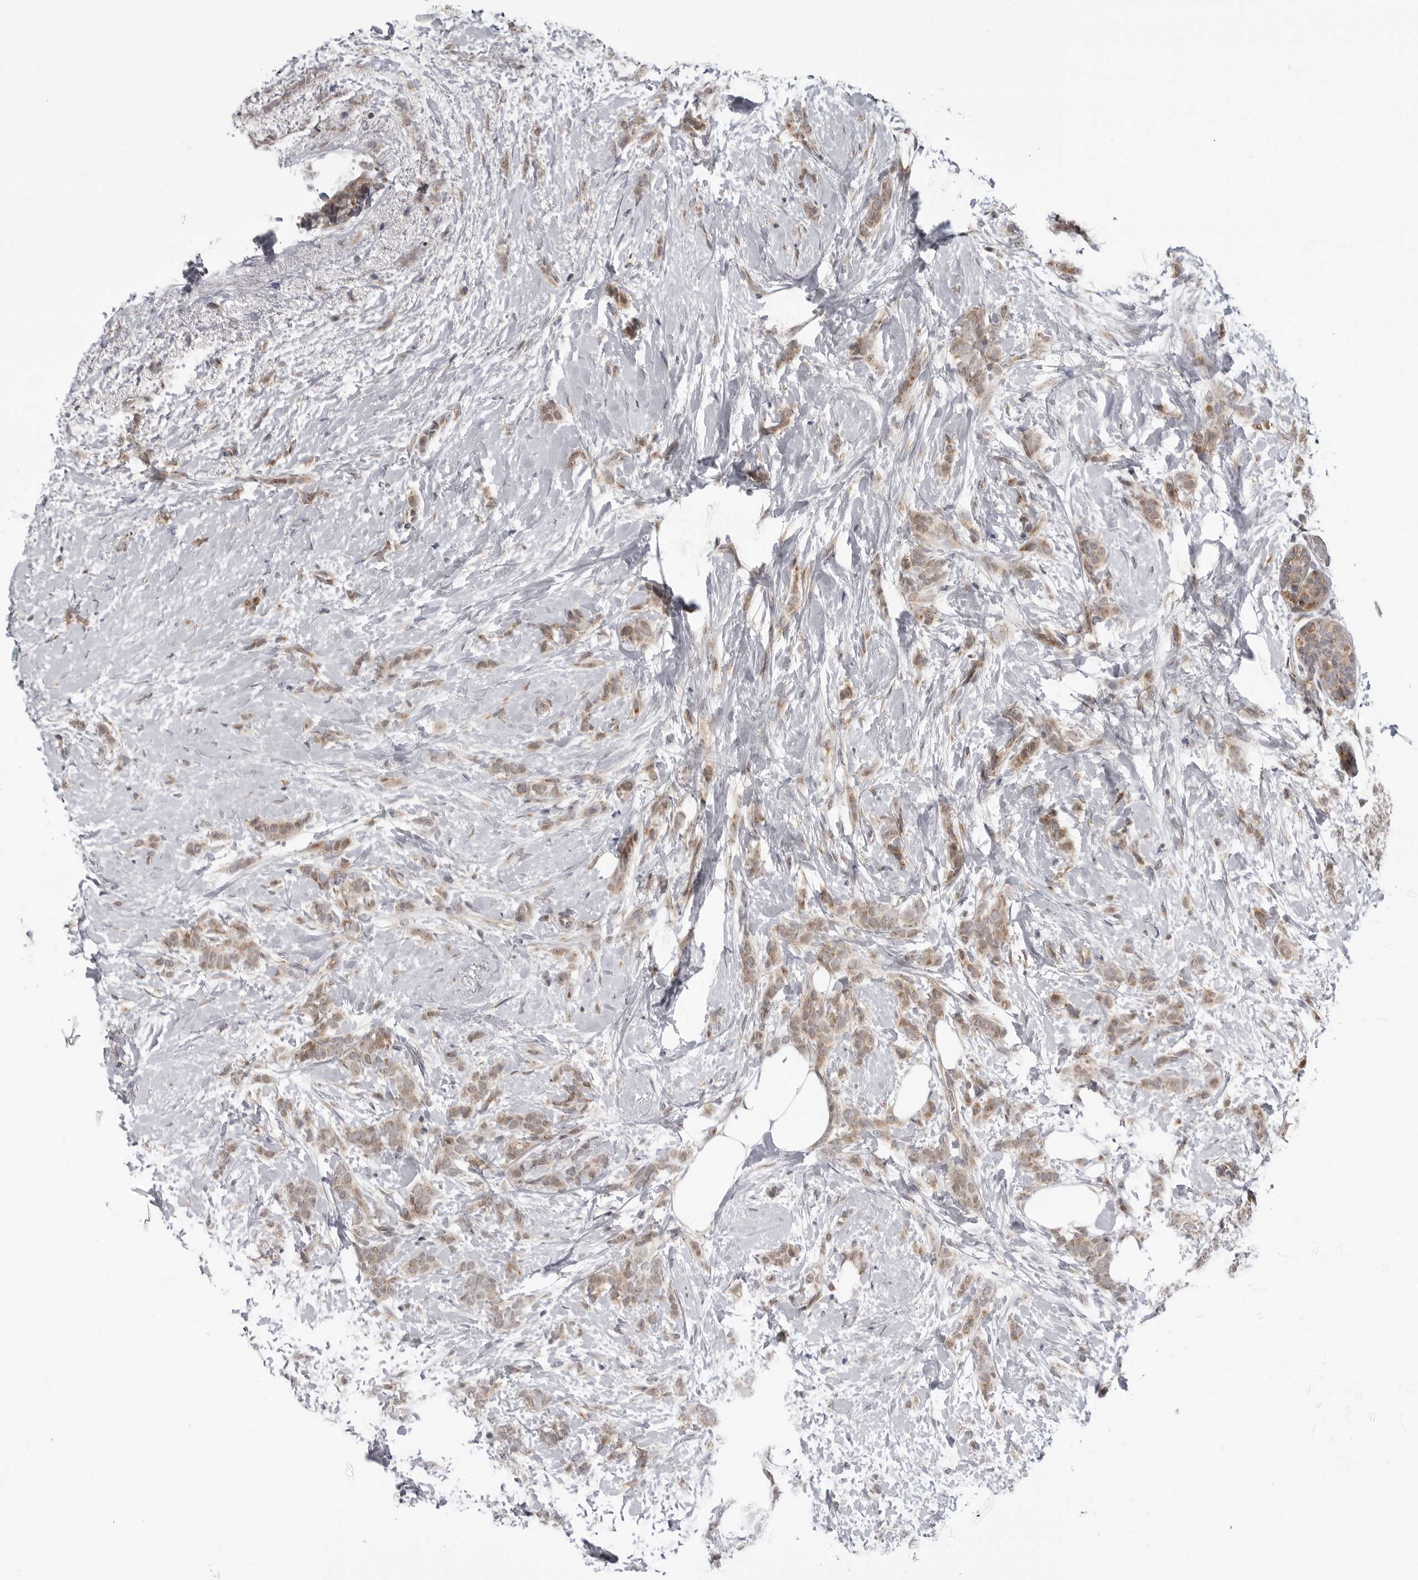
{"staining": {"intensity": "weak", "quantity": ">75%", "location": "cytoplasmic/membranous,nuclear"}, "tissue": "breast cancer", "cell_type": "Tumor cells", "image_type": "cancer", "snomed": [{"axis": "morphology", "description": "Lobular carcinoma, in situ"}, {"axis": "morphology", "description": "Lobular carcinoma"}, {"axis": "topography", "description": "Breast"}], "caption": "Approximately >75% of tumor cells in lobular carcinoma (breast) reveal weak cytoplasmic/membranous and nuclear protein positivity as visualized by brown immunohistochemical staining.", "gene": "LRRC45", "patient": {"sex": "female", "age": 41}}